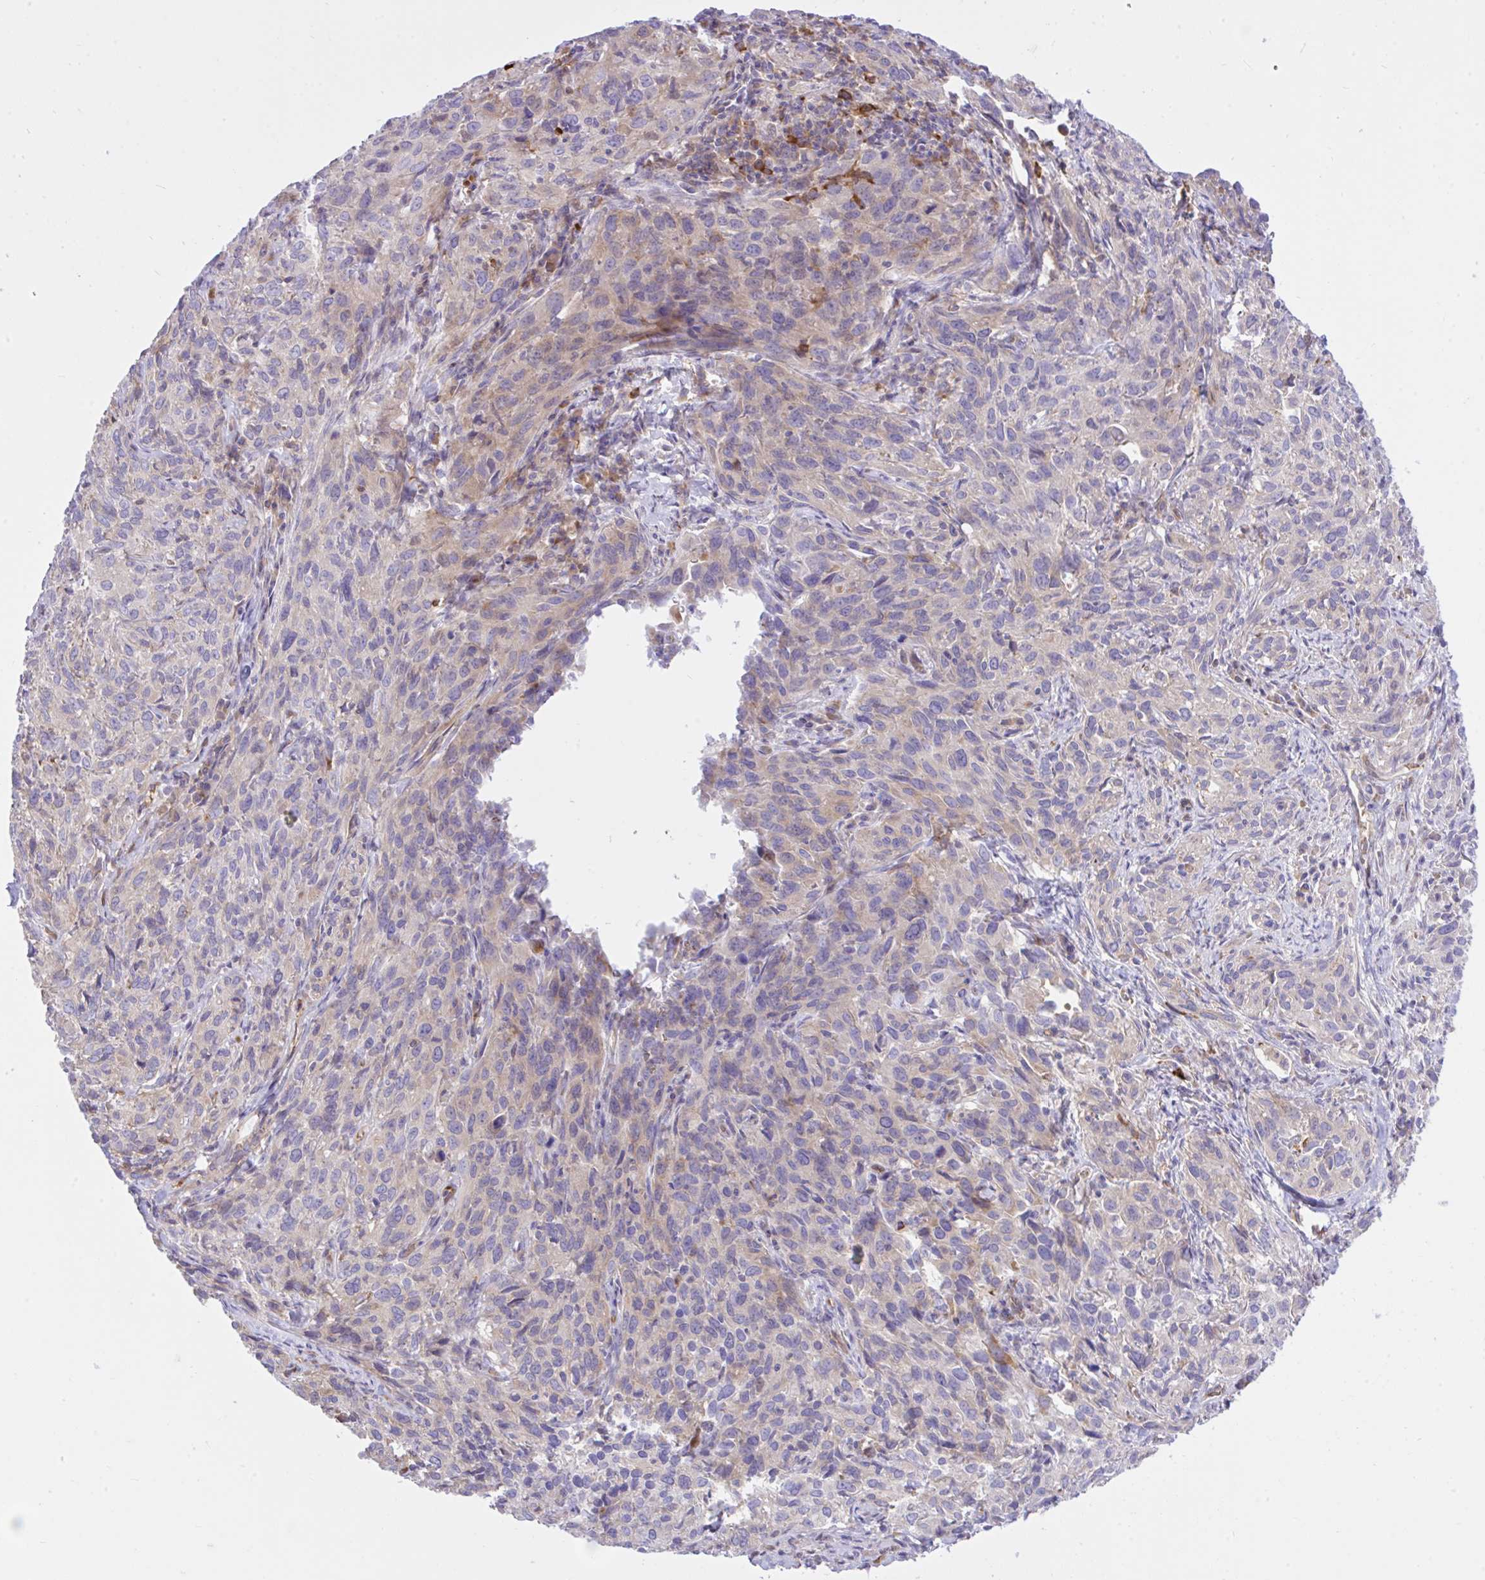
{"staining": {"intensity": "negative", "quantity": "none", "location": "none"}, "tissue": "cervical cancer", "cell_type": "Tumor cells", "image_type": "cancer", "snomed": [{"axis": "morphology", "description": "Squamous cell carcinoma, NOS"}, {"axis": "topography", "description": "Cervix"}], "caption": "There is no significant staining in tumor cells of cervical cancer (squamous cell carcinoma).", "gene": "EEF1A2", "patient": {"sex": "female", "age": 51}}